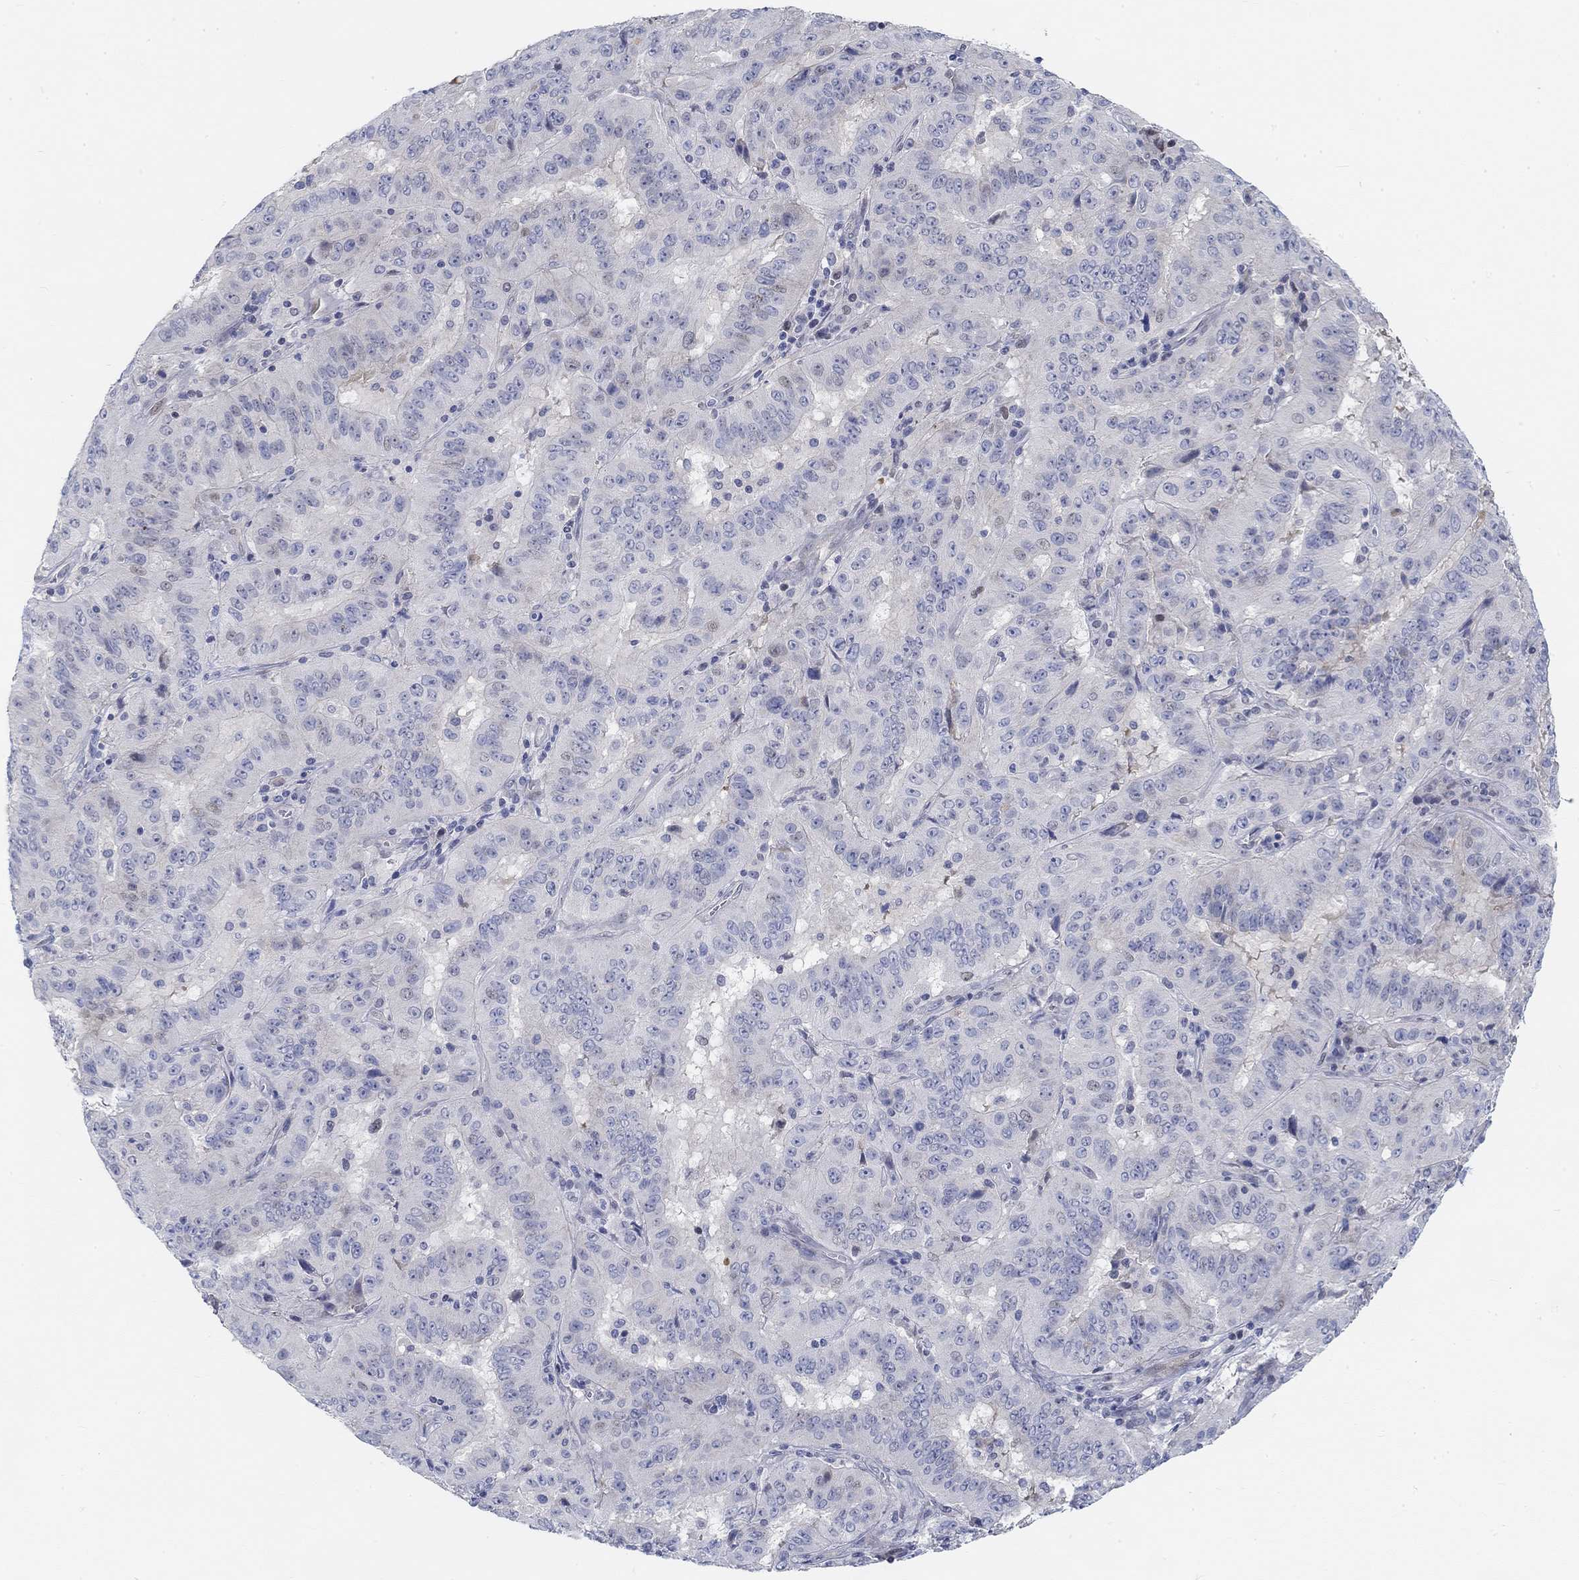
{"staining": {"intensity": "negative", "quantity": "none", "location": "none"}, "tissue": "pancreatic cancer", "cell_type": "Tumor cells", "image_type": "cancer", "snomed": [{"axis": "morphology", "description": "Adenocarcinoma, NOS"}, {"axis": "topography", "description": "Pancreas"}], "caption": "High power microscopy photomicrograph of an immunohistochemistry (IHC) photomicrograph of pancreatic cancer, revealing no significant staining in tumor cells.", "gene": "SNTG2", "patient": {"sex": "male", "age": 63}}